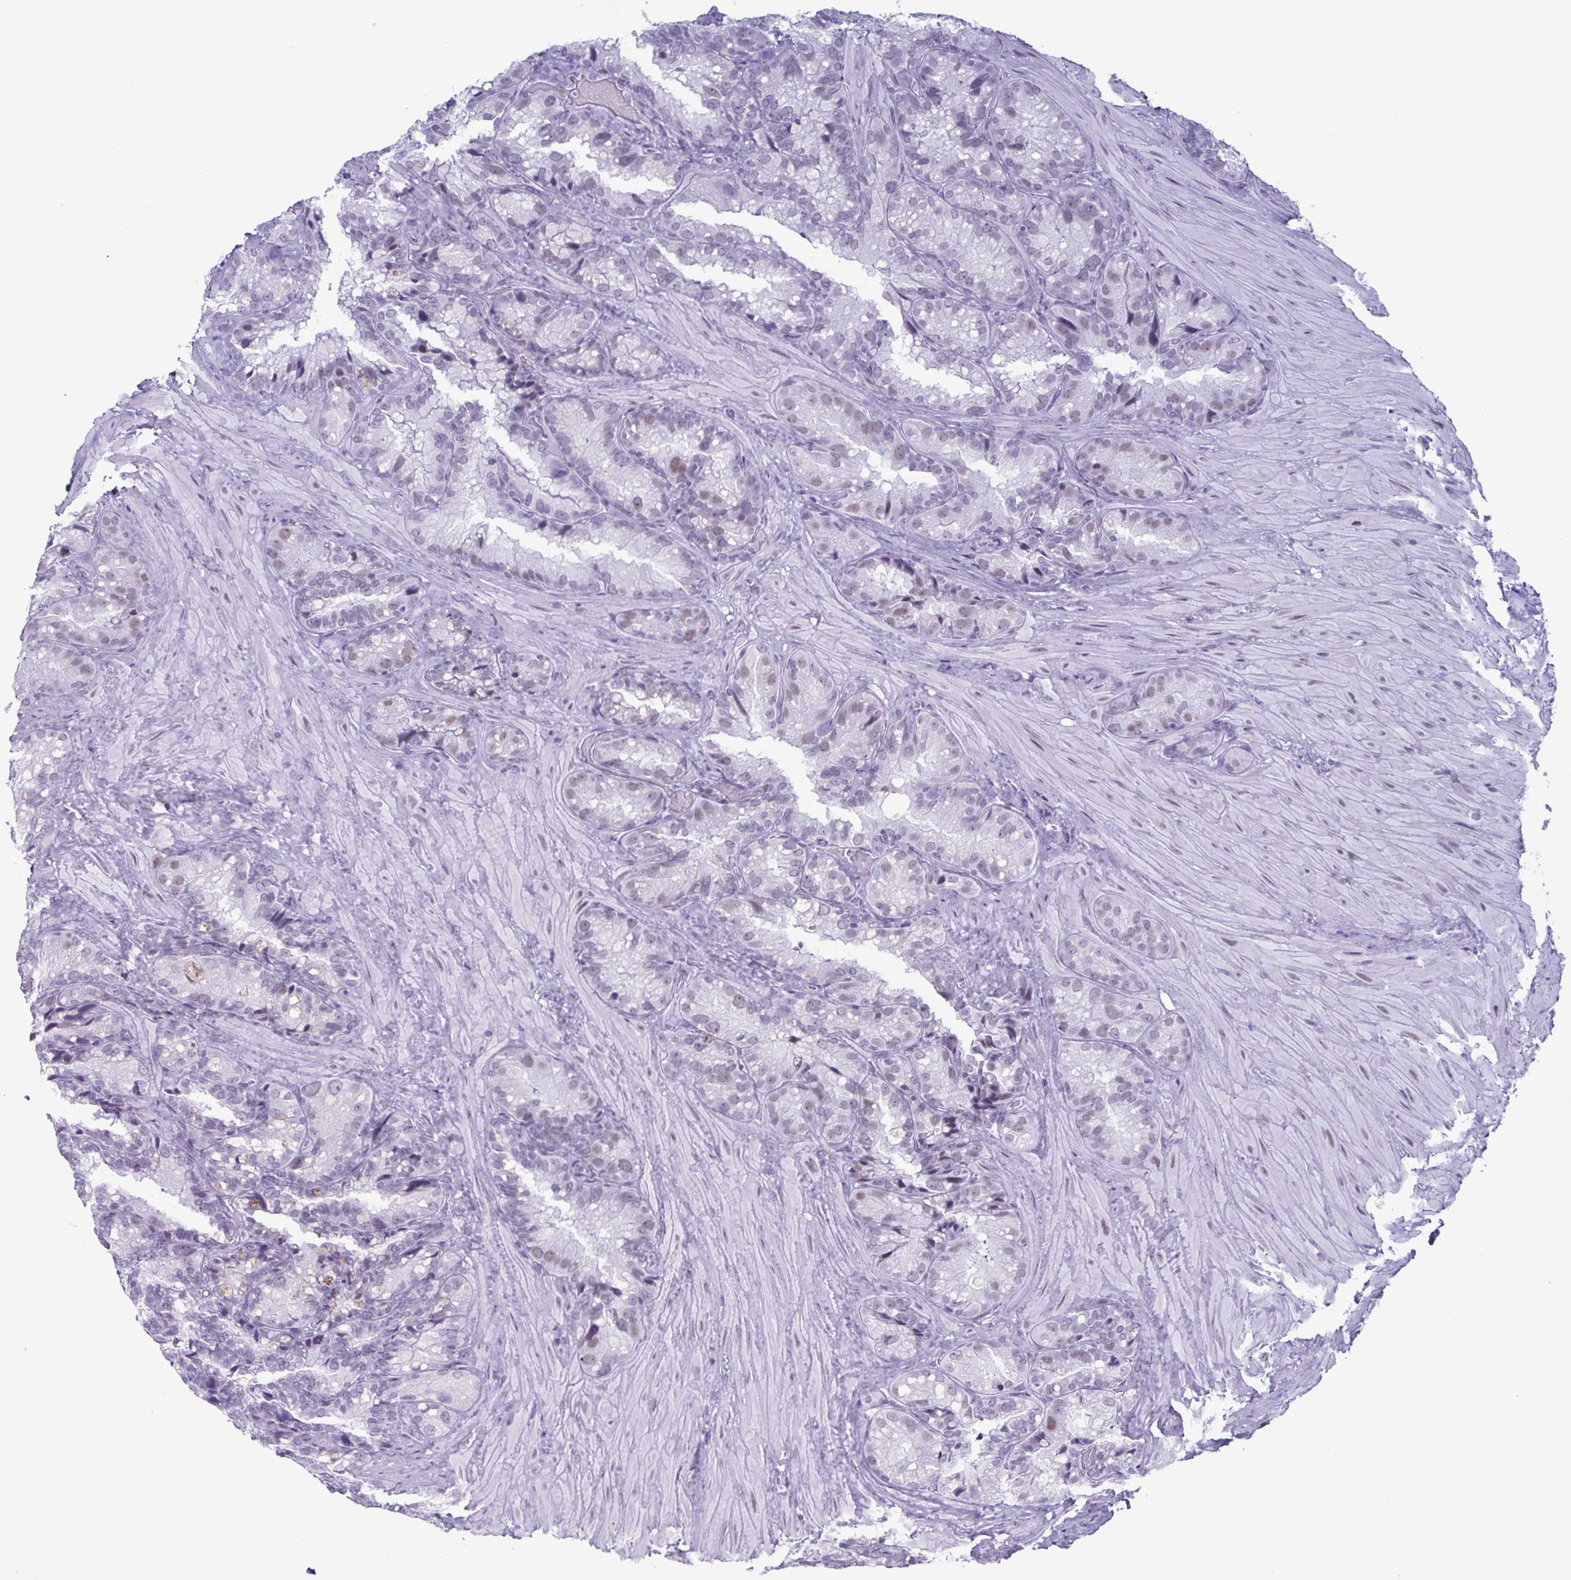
{"staining": {"intensity": "weak", "quantity": "<25%", "location": "nuclear"}, "tissue": "seminal vesicle", "cell_type": "Glandular cells", "image_type": "normal", "snomed": [{"axis": "morphology", "description": "Normal tissue, NOS"}, {"axis": "topography", "description": "Seminal veicle"}], "caption": "Immunohistochemistry (IHC) of normal human seminal vesicle reveals no positivity in glandular cells.", "gene": "SUGP2", "patient": {"sex": "male", "age": 60}}